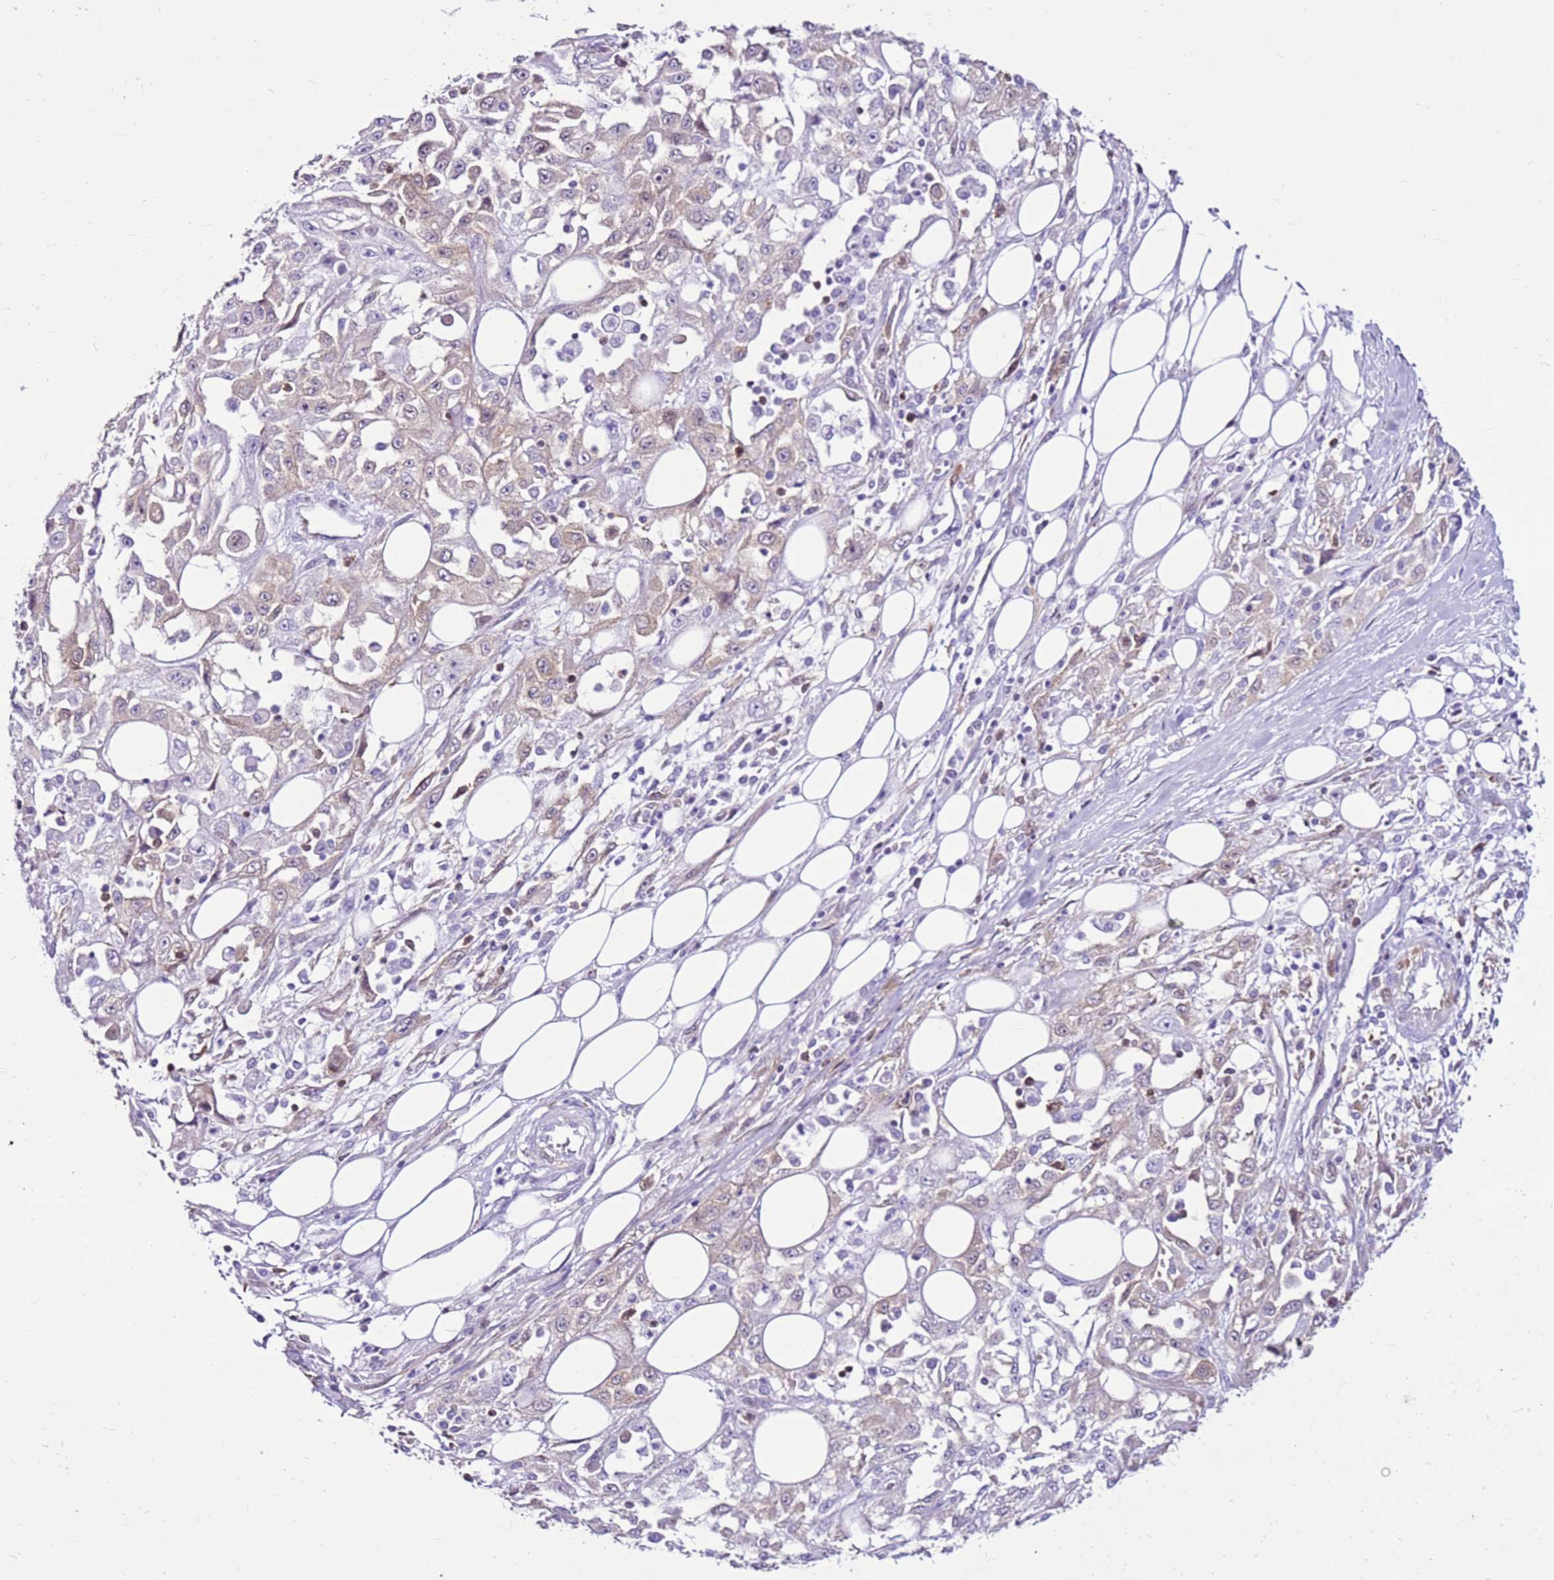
{"staining": {"intensity": "weak", "quantity": "<25%", "location": "cytoplasmic/membranous"}, "tissue": "skin cancer", "cell_type": "Tumor cells", "image_type": "cancer", "snomed": [{"axis": "morphology", "description": "Squamous cell carcinoma, NOS"}, {"axis": "morphology", "description": "Squamous cell carcinoma, metastatic, NOS"}, {"axis": "topography", "description": "Skin"}, {"axis": "topography", "description": "Lymph node"}], "caption": "This is an IHC micrograph of skin cancer (squamous cell carcinoma). There is no expression in tumor cells.", "gene": "SPC25", "patient": {"sex": "male", "age": 75}}